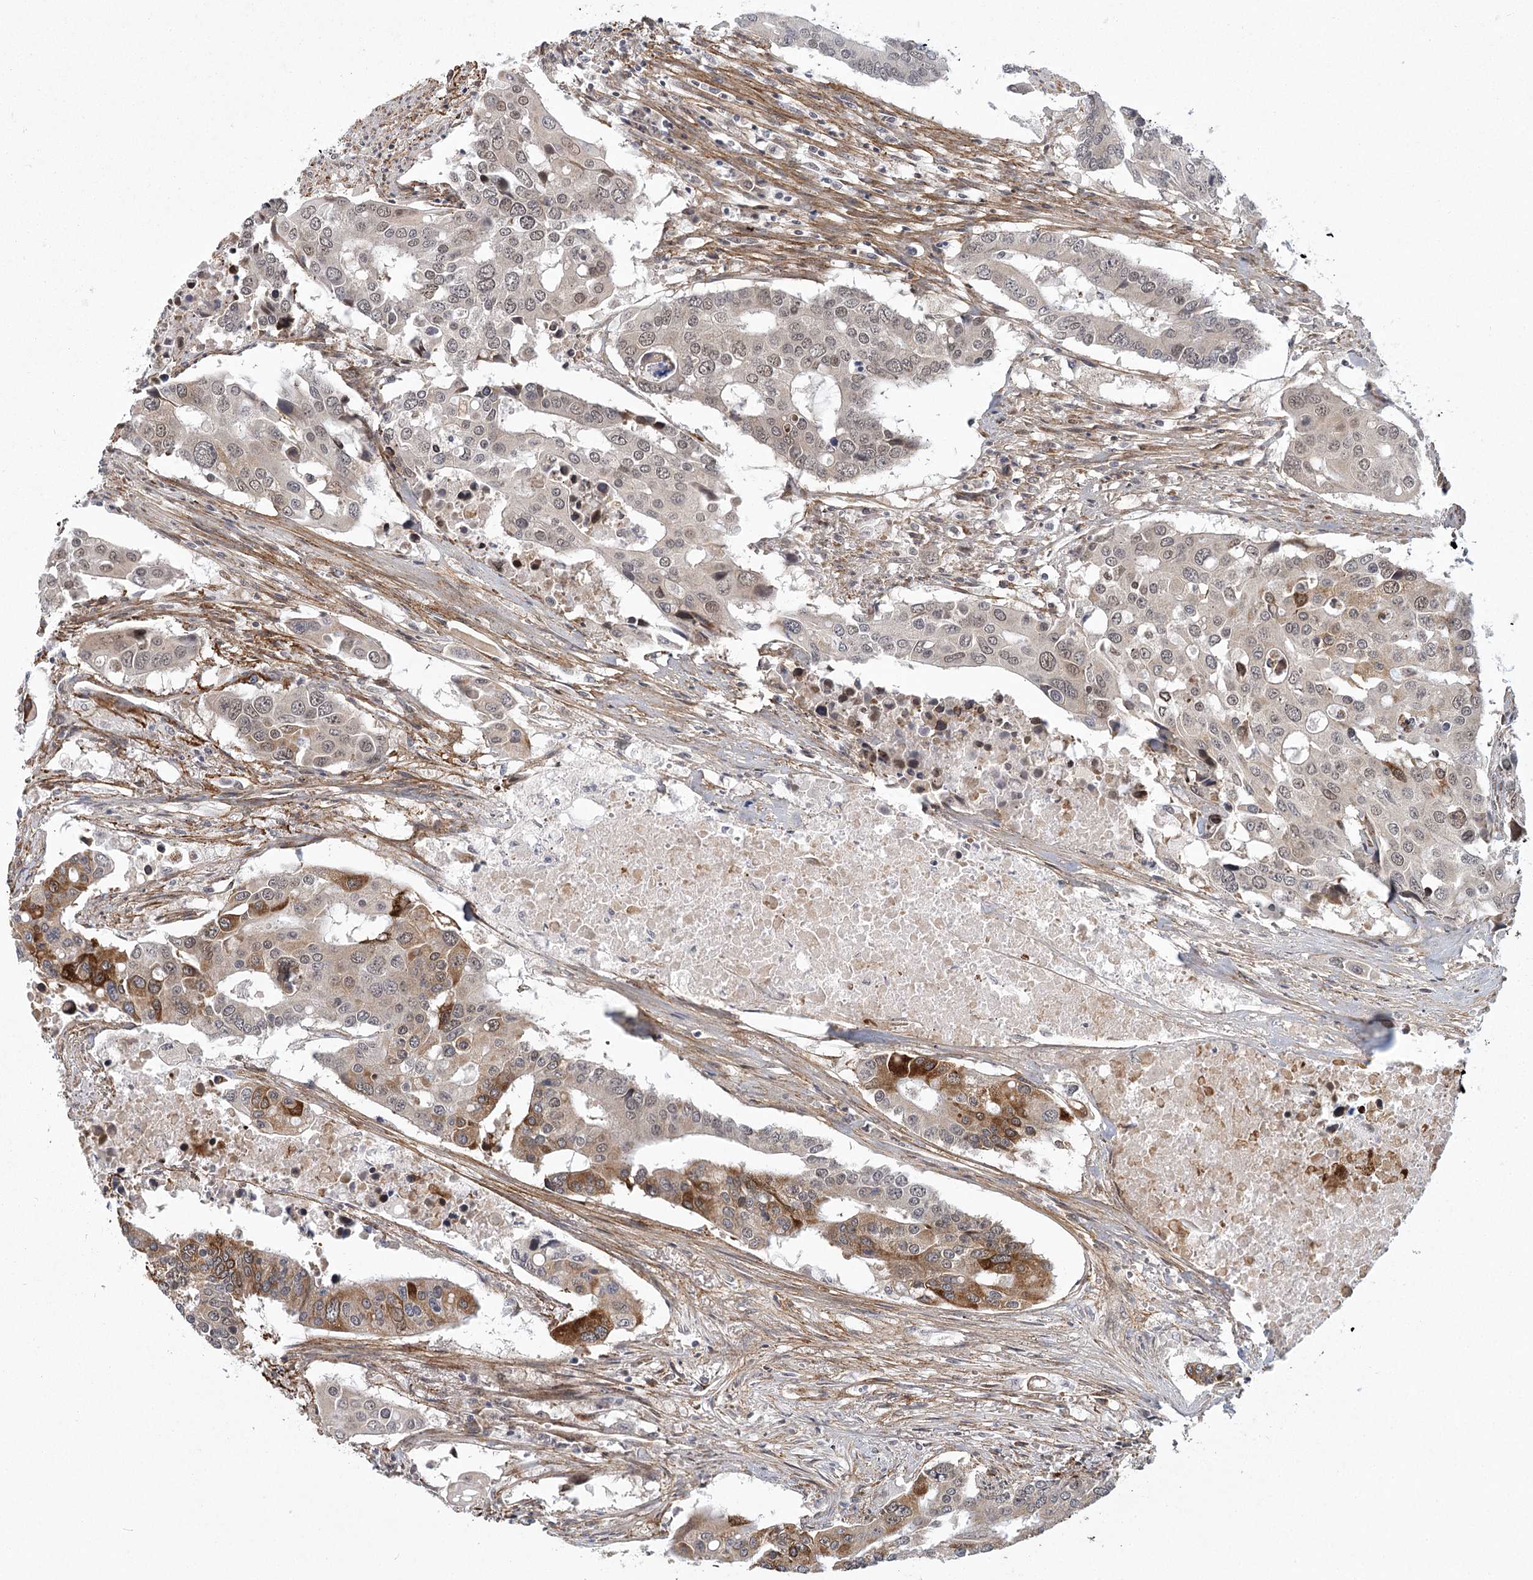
{"staining": {"intensity": "moderate", "quantity": "25%-75%", "location": "cytoplasmic/membranous"}, "tissue": "colorectal cancer", "cell_type": "Tumor cells", "image_type": "cancer", "snomed": [{"axis": "morphology", "description": "Adenocarcinoma, NOS"}, {"axis": "topography", "description": "Colon"}], "caption": "Protein expression analysis of colorectal adenocarcinoma shows moderate cytoplasmic/membranous expression in approximately 25%-75% of tumor cells.", "gene": "MED28", "patient": {"sex": "male", "age": 77}}